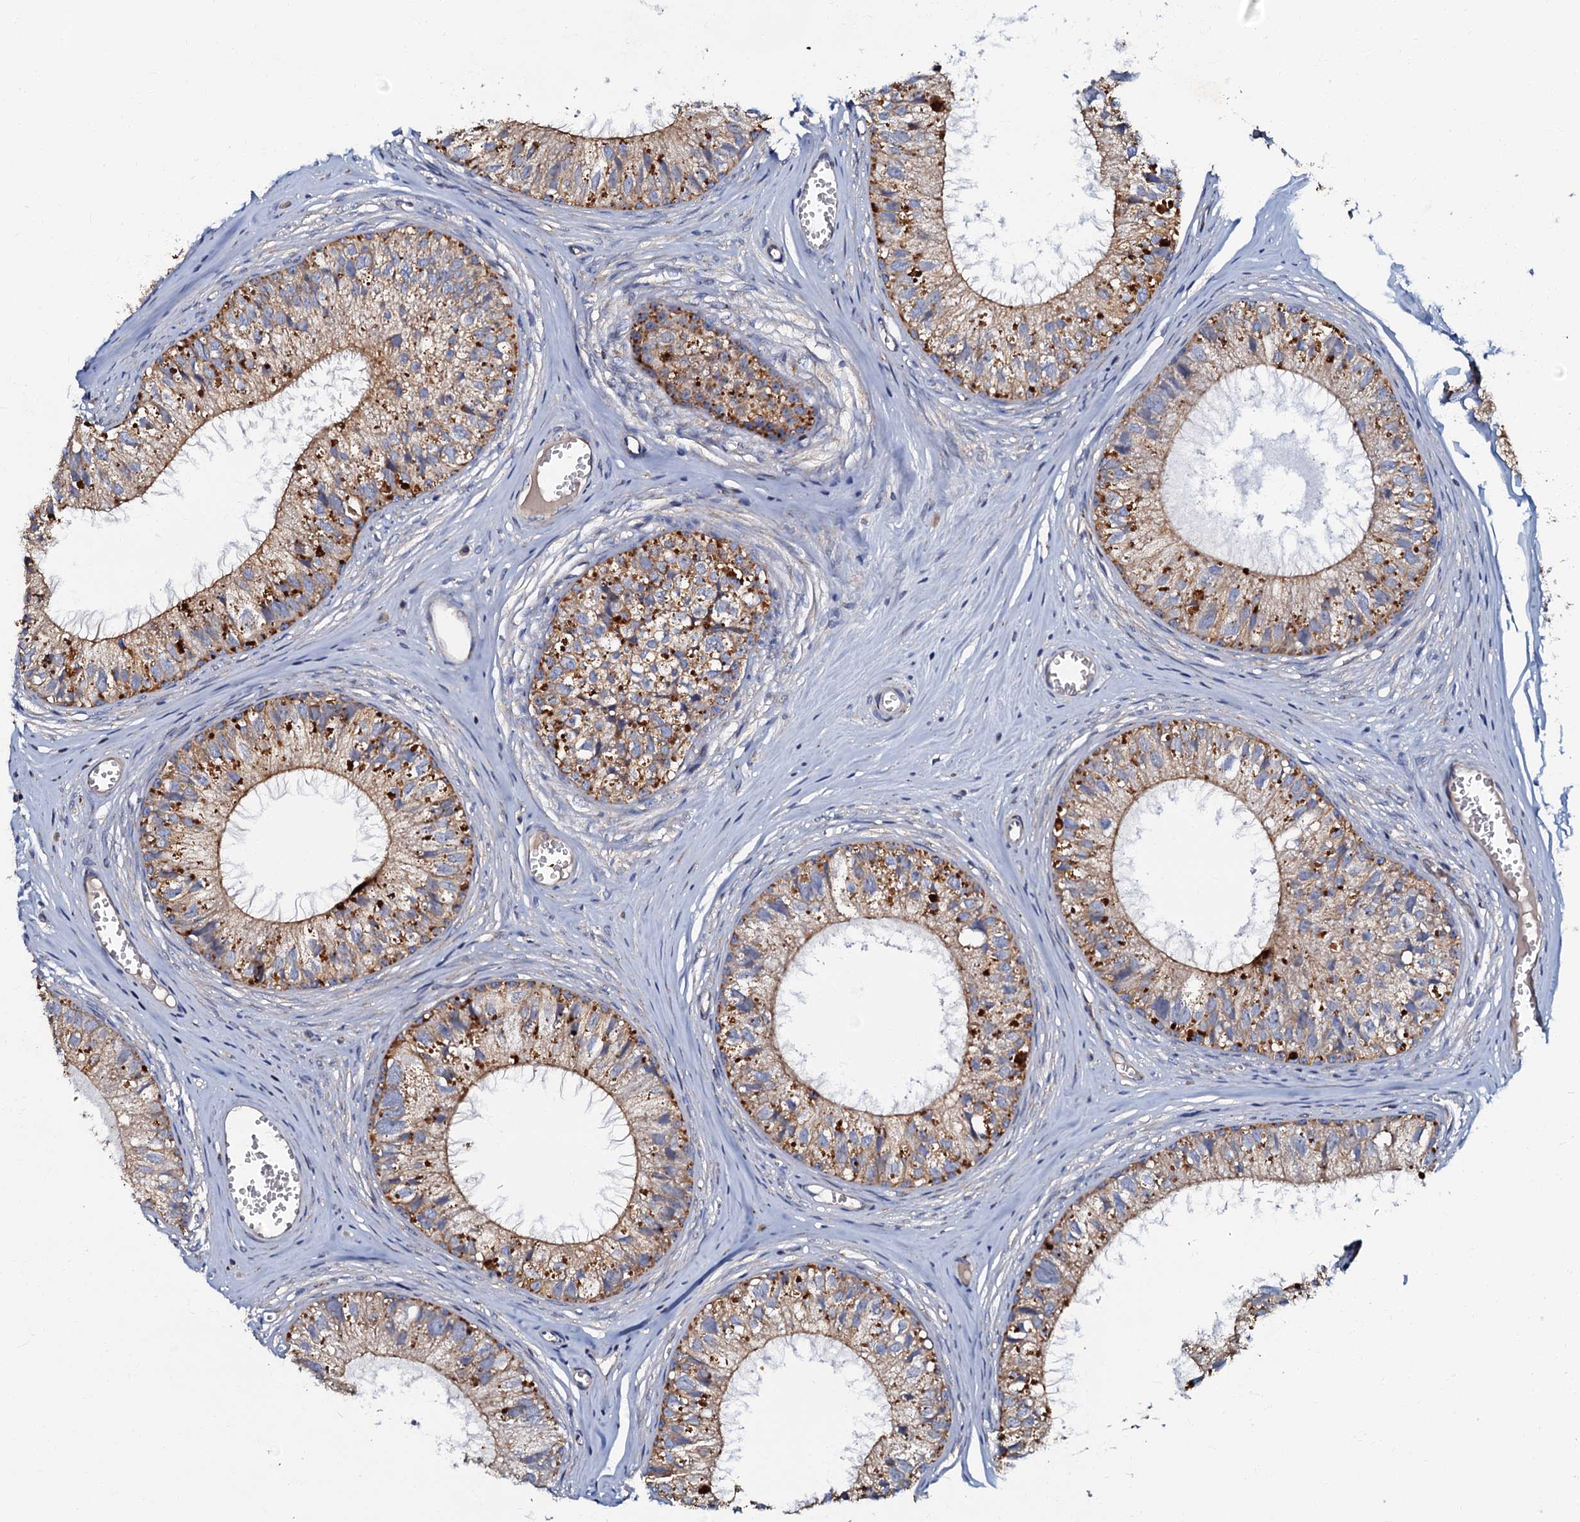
{"staining": {"intensity": "strong", "quantity": "25%-75%", "location": "cytoplasmic/membranous"}, "tissue": "epididymis", "cell_type": "Glandular cells", "image_type": "normal", "snomed": [{"axis": "morphology", "description": "Normal tissue, NOS"}, {"axis": "topography", "description": "Epididymis"}], "caption": "This is a micrograph of immunohistochemistry staining of benign epididymis, which shows strong expression in the cytoplasmic/membranous of glandular cells.", "gene": "NDUFA12", "patient": {"sex": "male", "age": 36}}